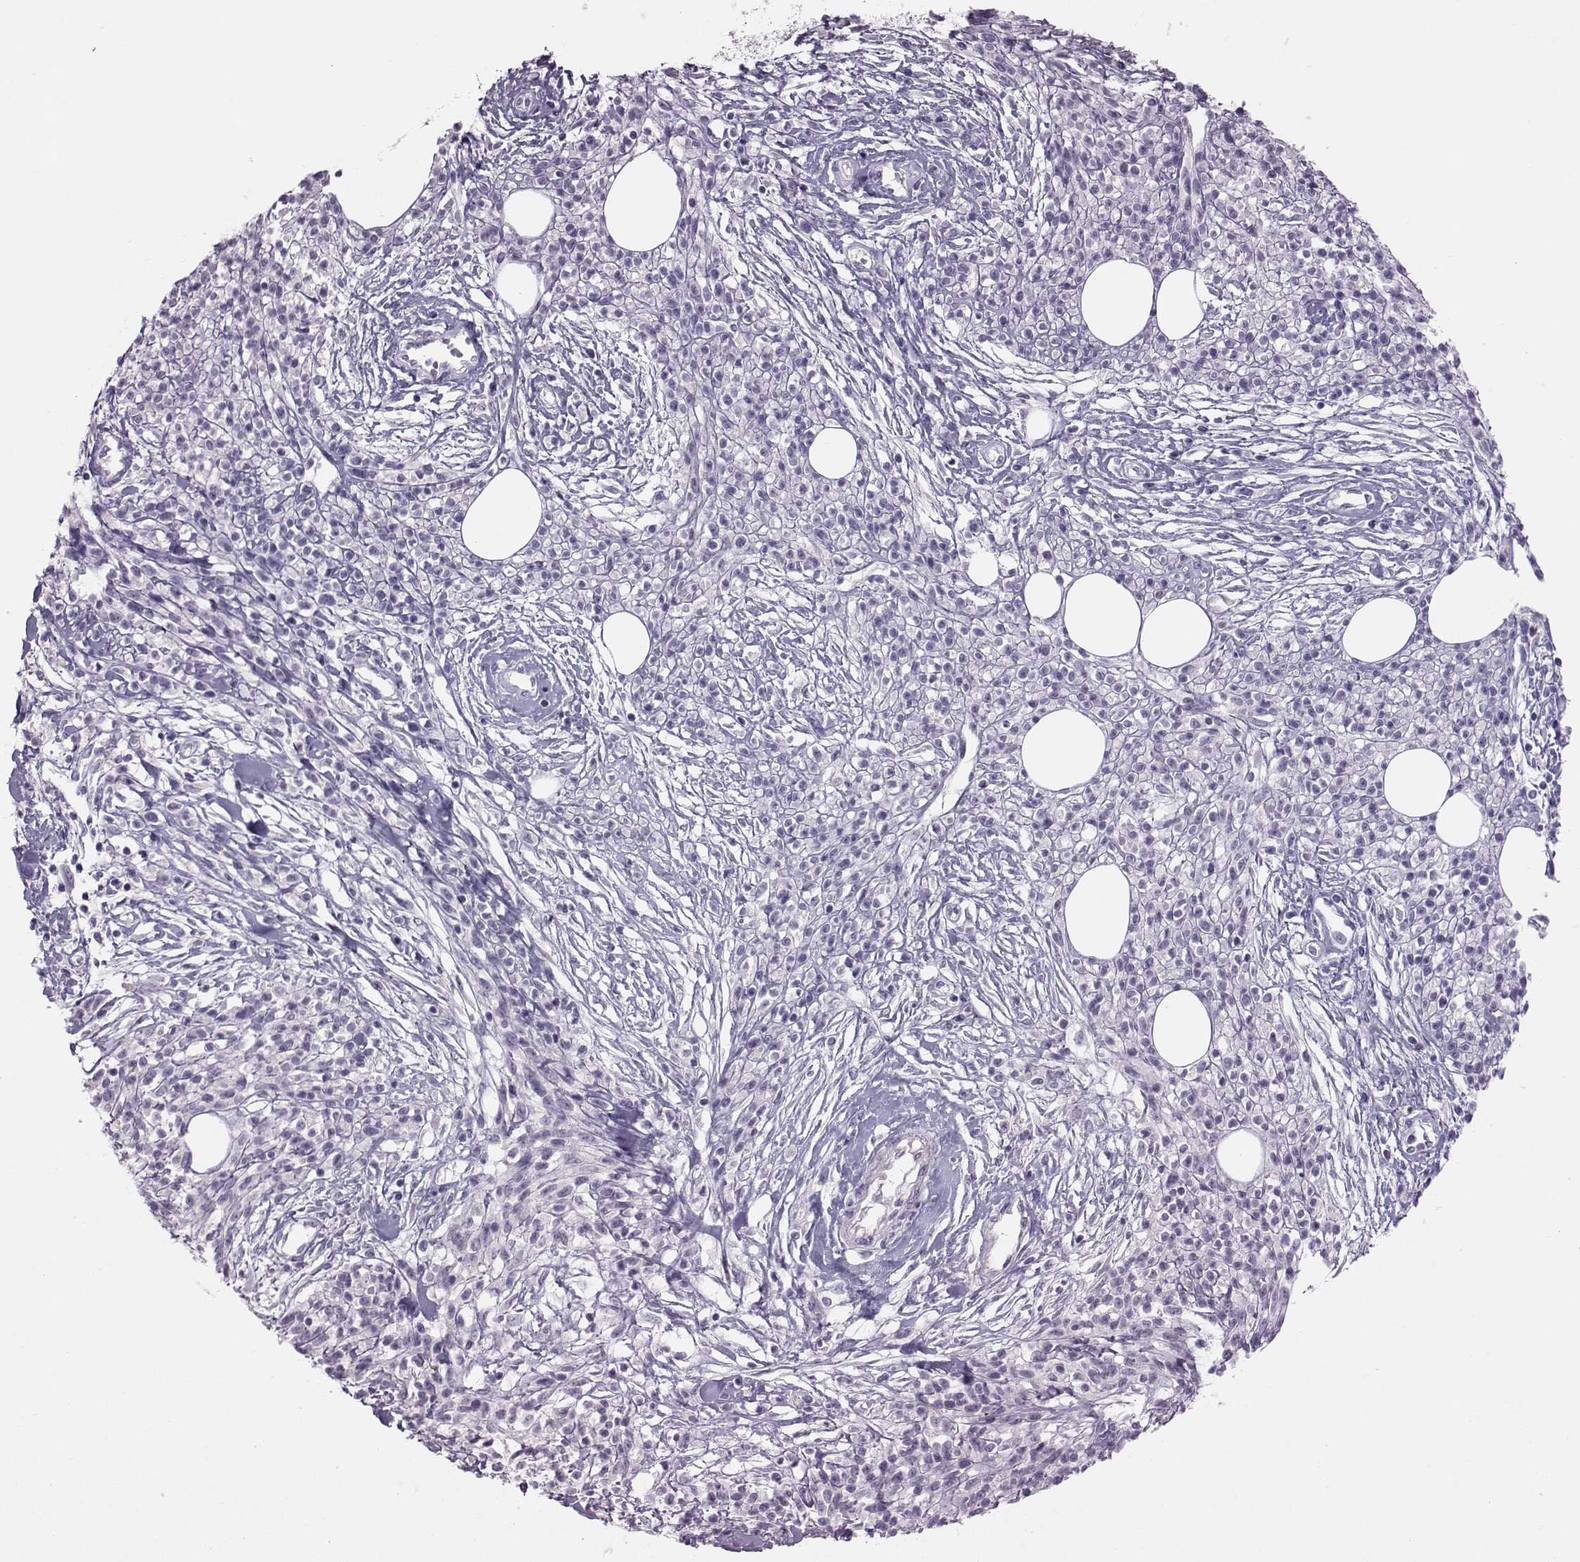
{"staining": {"intensity": "negative", "quantity": "none", "location": "none"}, "tissue": "melanoma", "cell_type": "Tumor cells", "image_type": "cancer", "snomed": [{"axis": "morphology", "description": "Malignant melanoma, NOS"}, {"axis": "topography", "description": "Skin"}, {"axis": "topography", "description": "Skin of trunk"}], "caption": "Melanoma was stained to show a protein in brown. There is no significant expression in tumor cells.", "gene": "DNAAF1", "patient": {"sex": "male", "age": 74}}